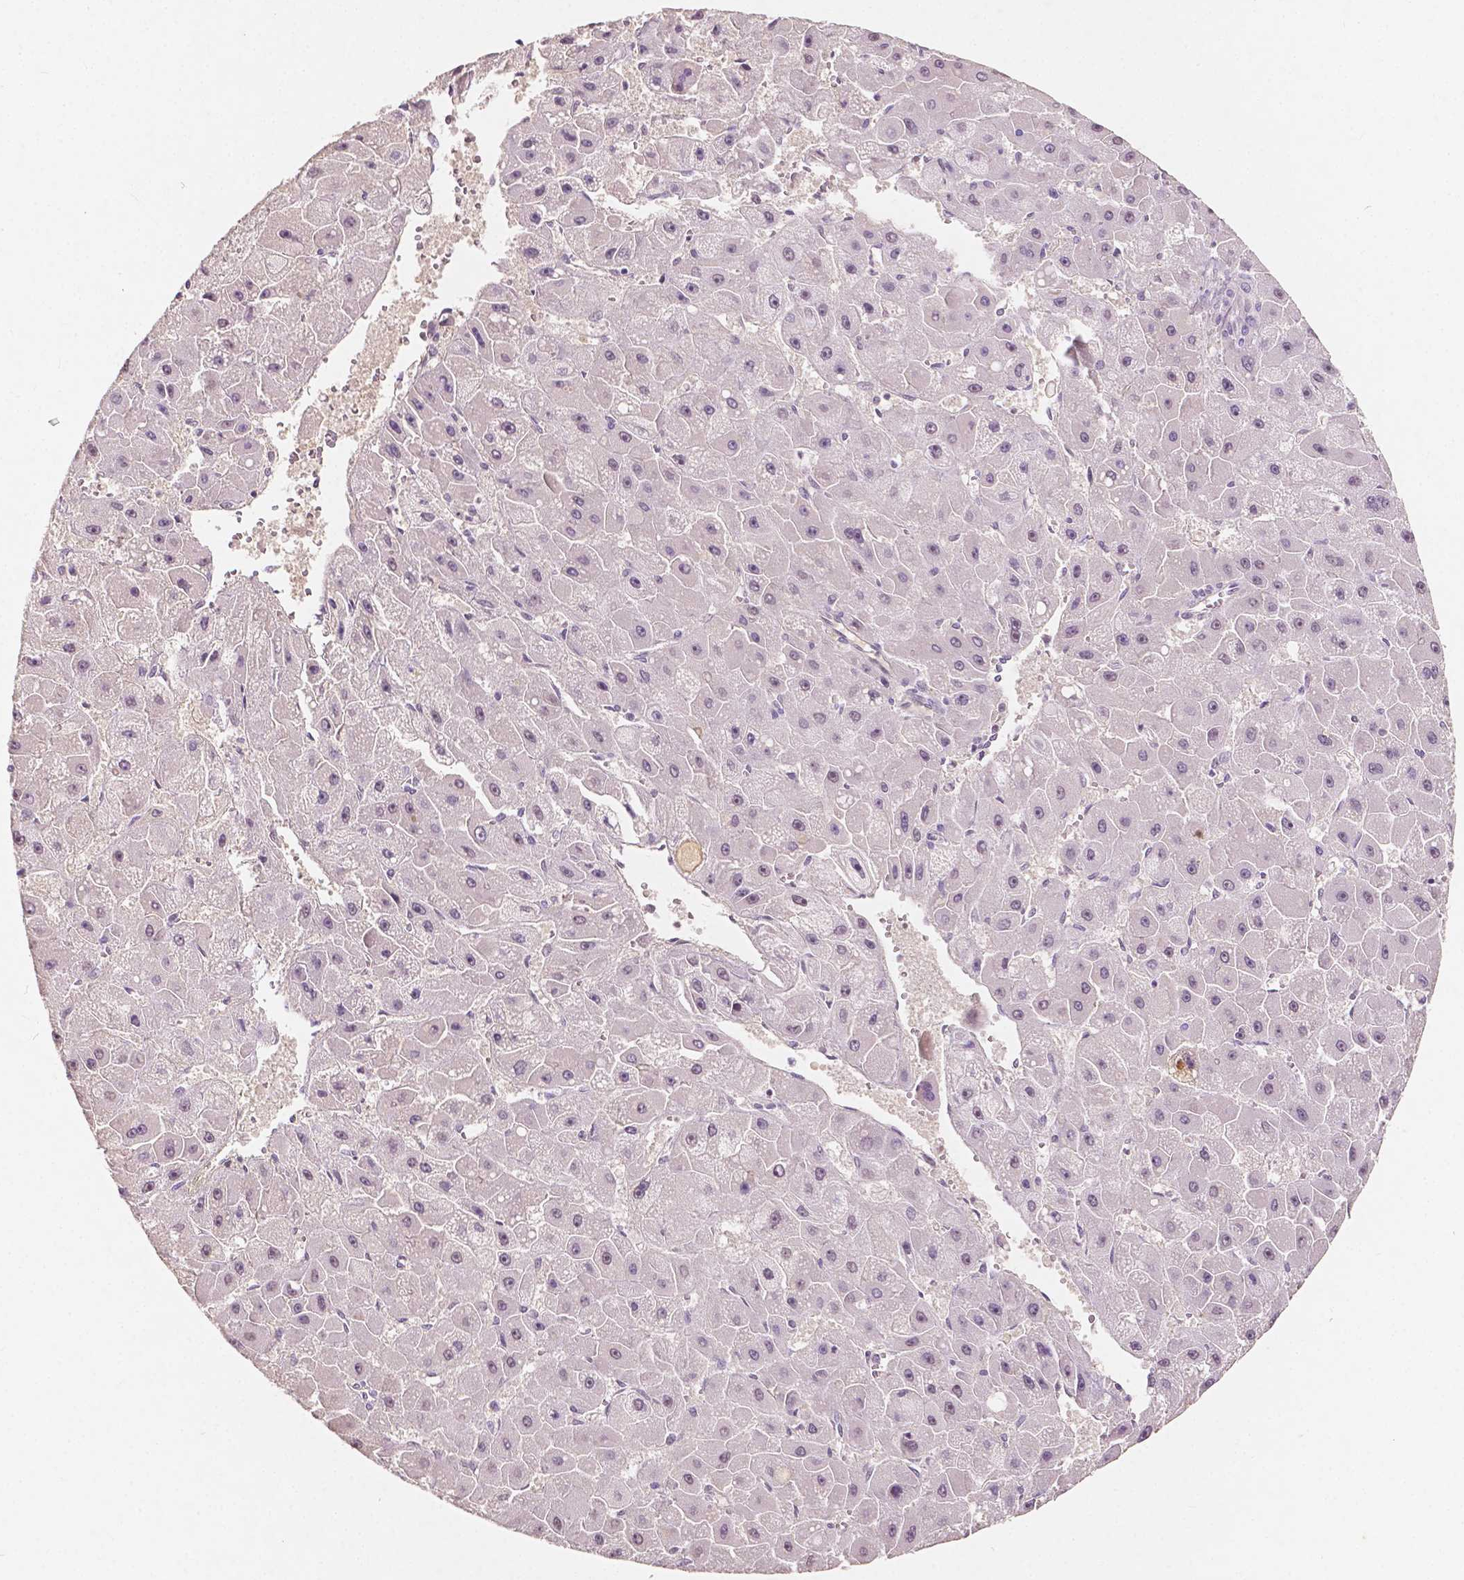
{"staining": {"intensity": "weak", "quantity": "<25%", "location": "nuclear"}, "tissue": "liver cancer", "cell_type": "Tumor cells", "image_type": "cancer", "snomed": [{"axis": "morphology", "description": "Carcinoma, Hepatocellular, NOS"}, {"axis": "topography", "description": "Liver"}], "caption": "Immunohistochemical staining of hepatocellular carcinoma (liver) exhibits no significant positivity in tumor cells. (Stains: DAB immunohistochemistry with hematoxylin counter stain, Microscopy: brightfield microscopy at high magnification).", "gene": "SOX15", "patient": {"sex": "female", "age": 25}}